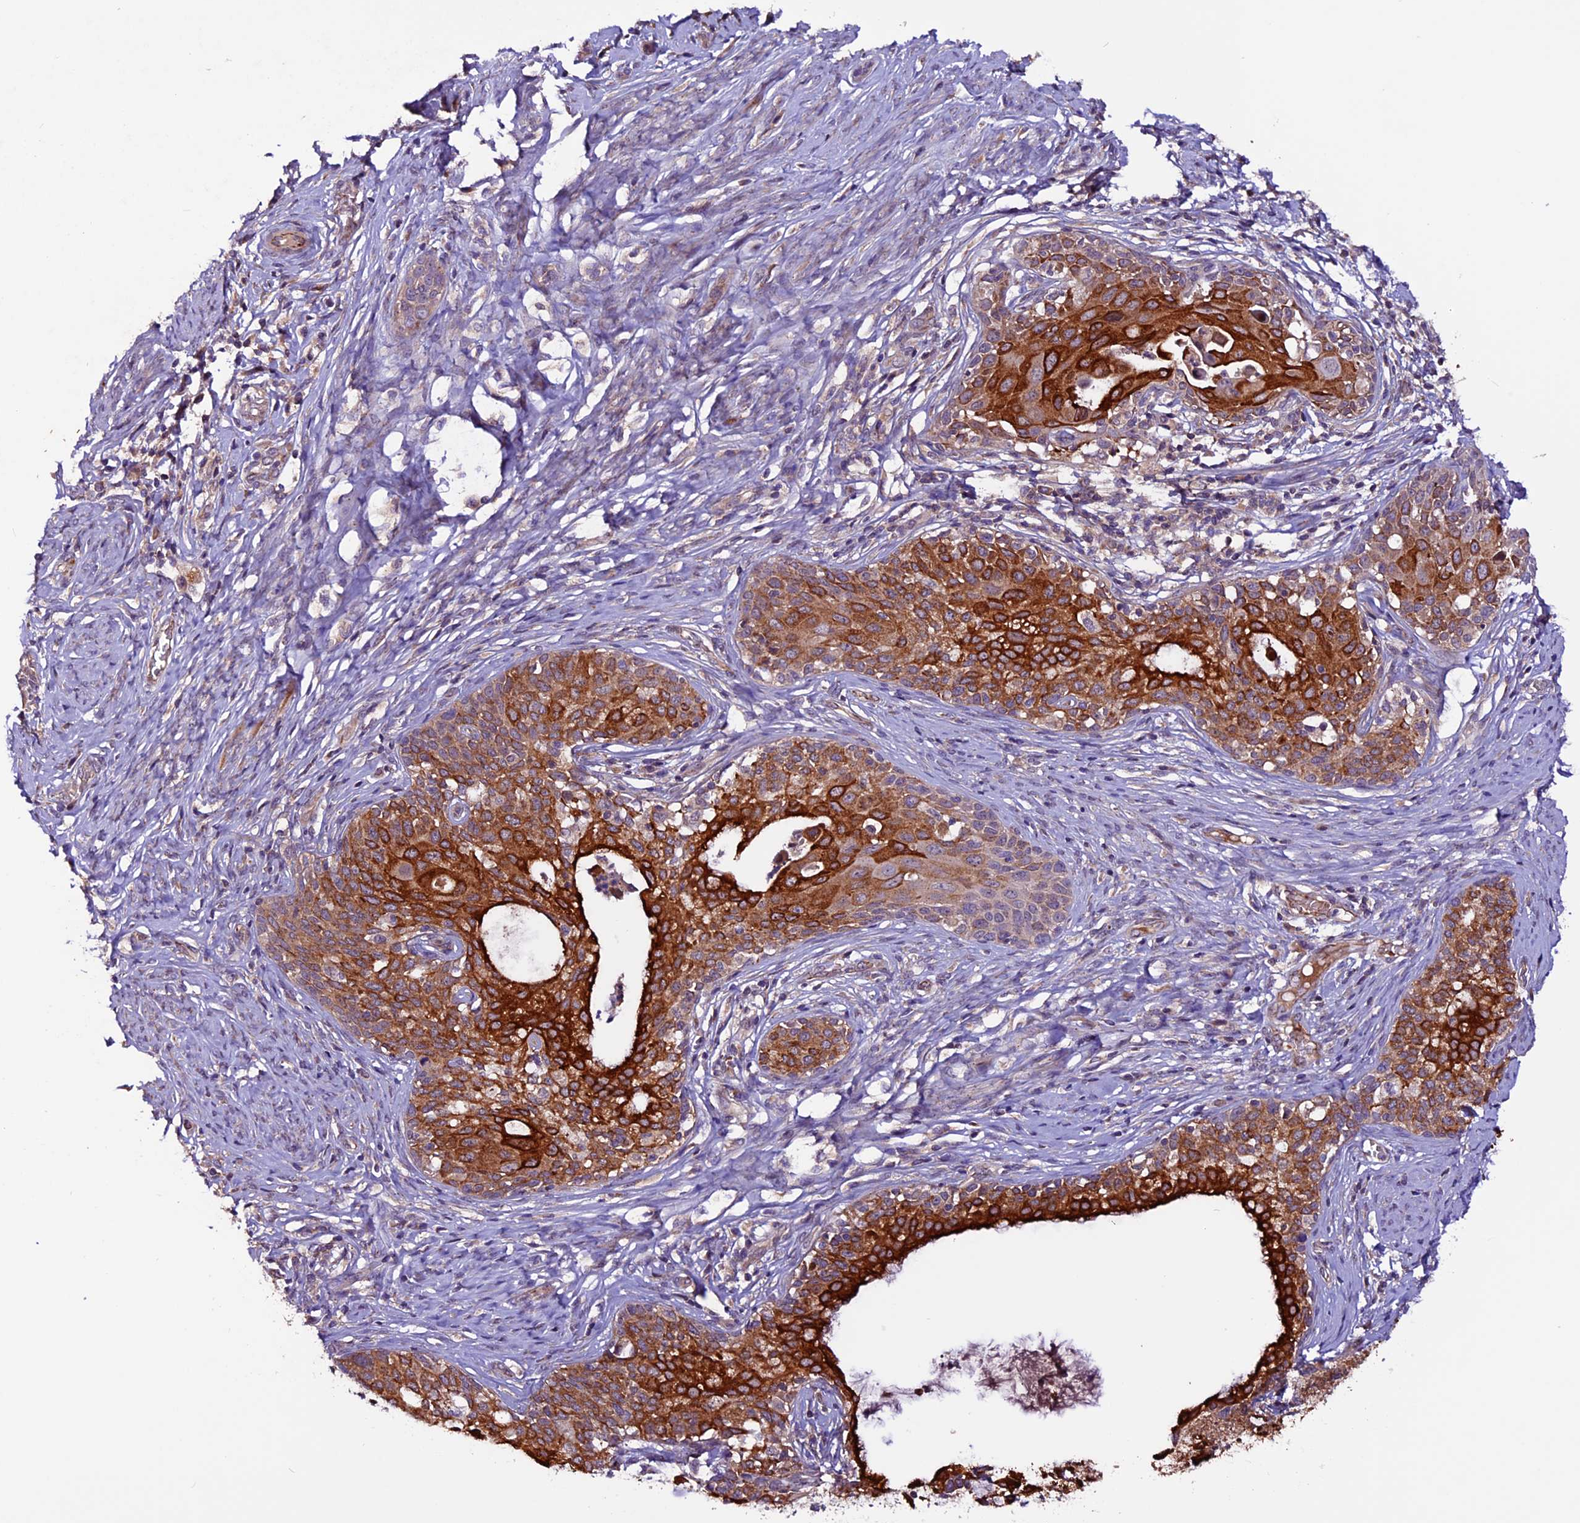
{"staining": {"intensity": "strong", "quantity": ">75%", "location": "cytoplasmic/membranous"}, "tissue": "cervical cancer", "cell_type": "Tumor cells", "image_type": "cancer", "snomed": [{"axis": "morphology", "description": "Squamous cell carcinoma, NOS"}, {"axis": "morphology", "description": "Adenocarcinoma, NOS"}, {"axis": "topography", "description": "Cervix"}], "caption": "Strong cytoplasmic/membranous positivity is identified in approximately >75% of tumor cells in cervical adenocarcinoma.", "gene": "RINL", "patient": {"sex": "female", "age": 52}}